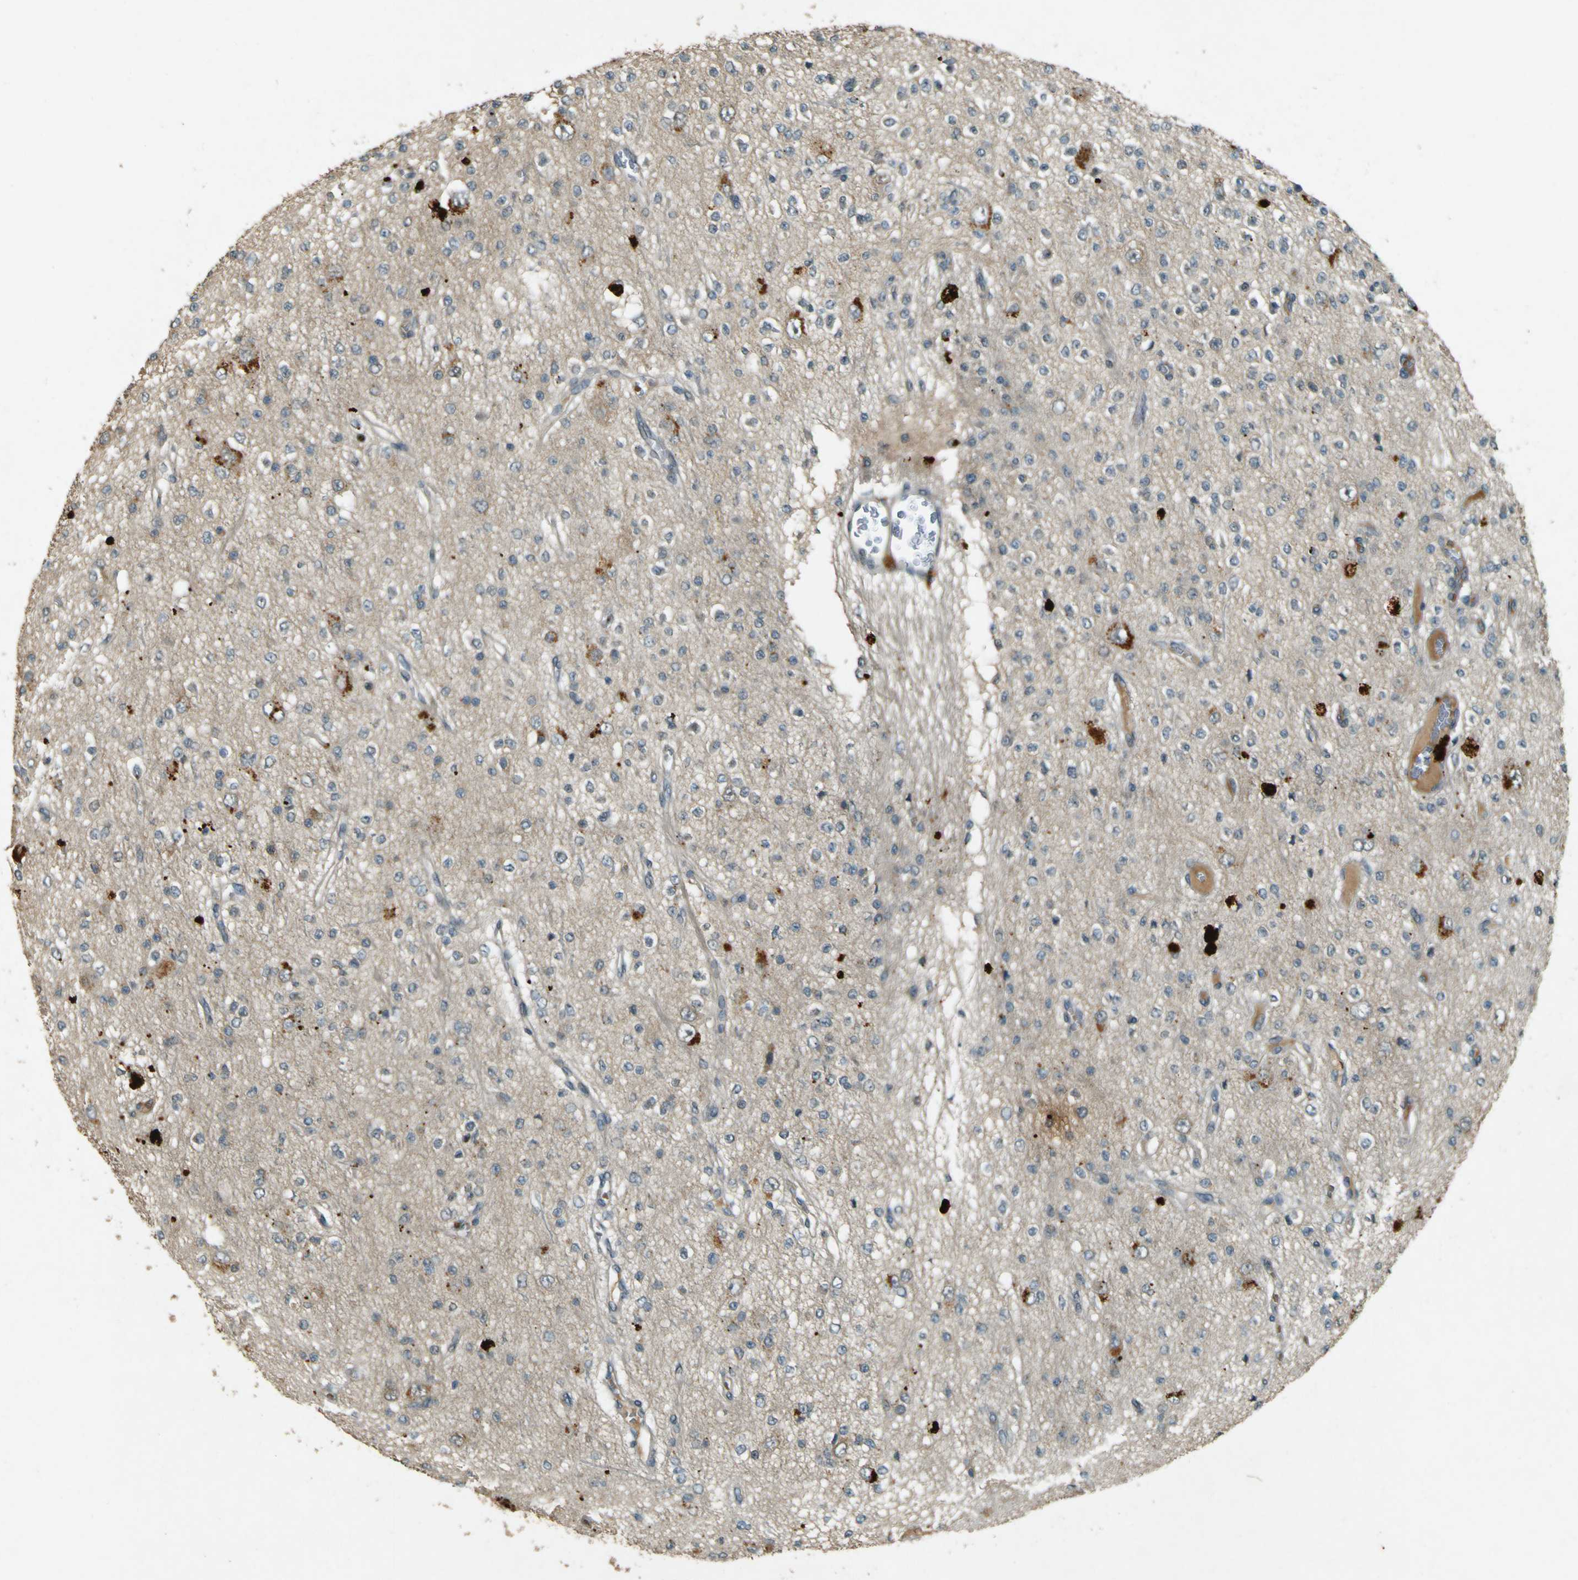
{"staining": {"intensity": "negative", "quantity": "none", "location": "none"}, "tissue": "glioma", "cell_type": "Tumor cells", "image_type": "cancer", "snomed": [{"axis": "morphology", "description": "Glioma, malignant, Low grade"}, {"axis": "topography", "description": "Brain"}], "caption": "An image of glioma stained for a protein demonstrates no brown staining in tumor cells.", "gene": "MPDZ", "patient": {"sex": "male", "age": 38}}